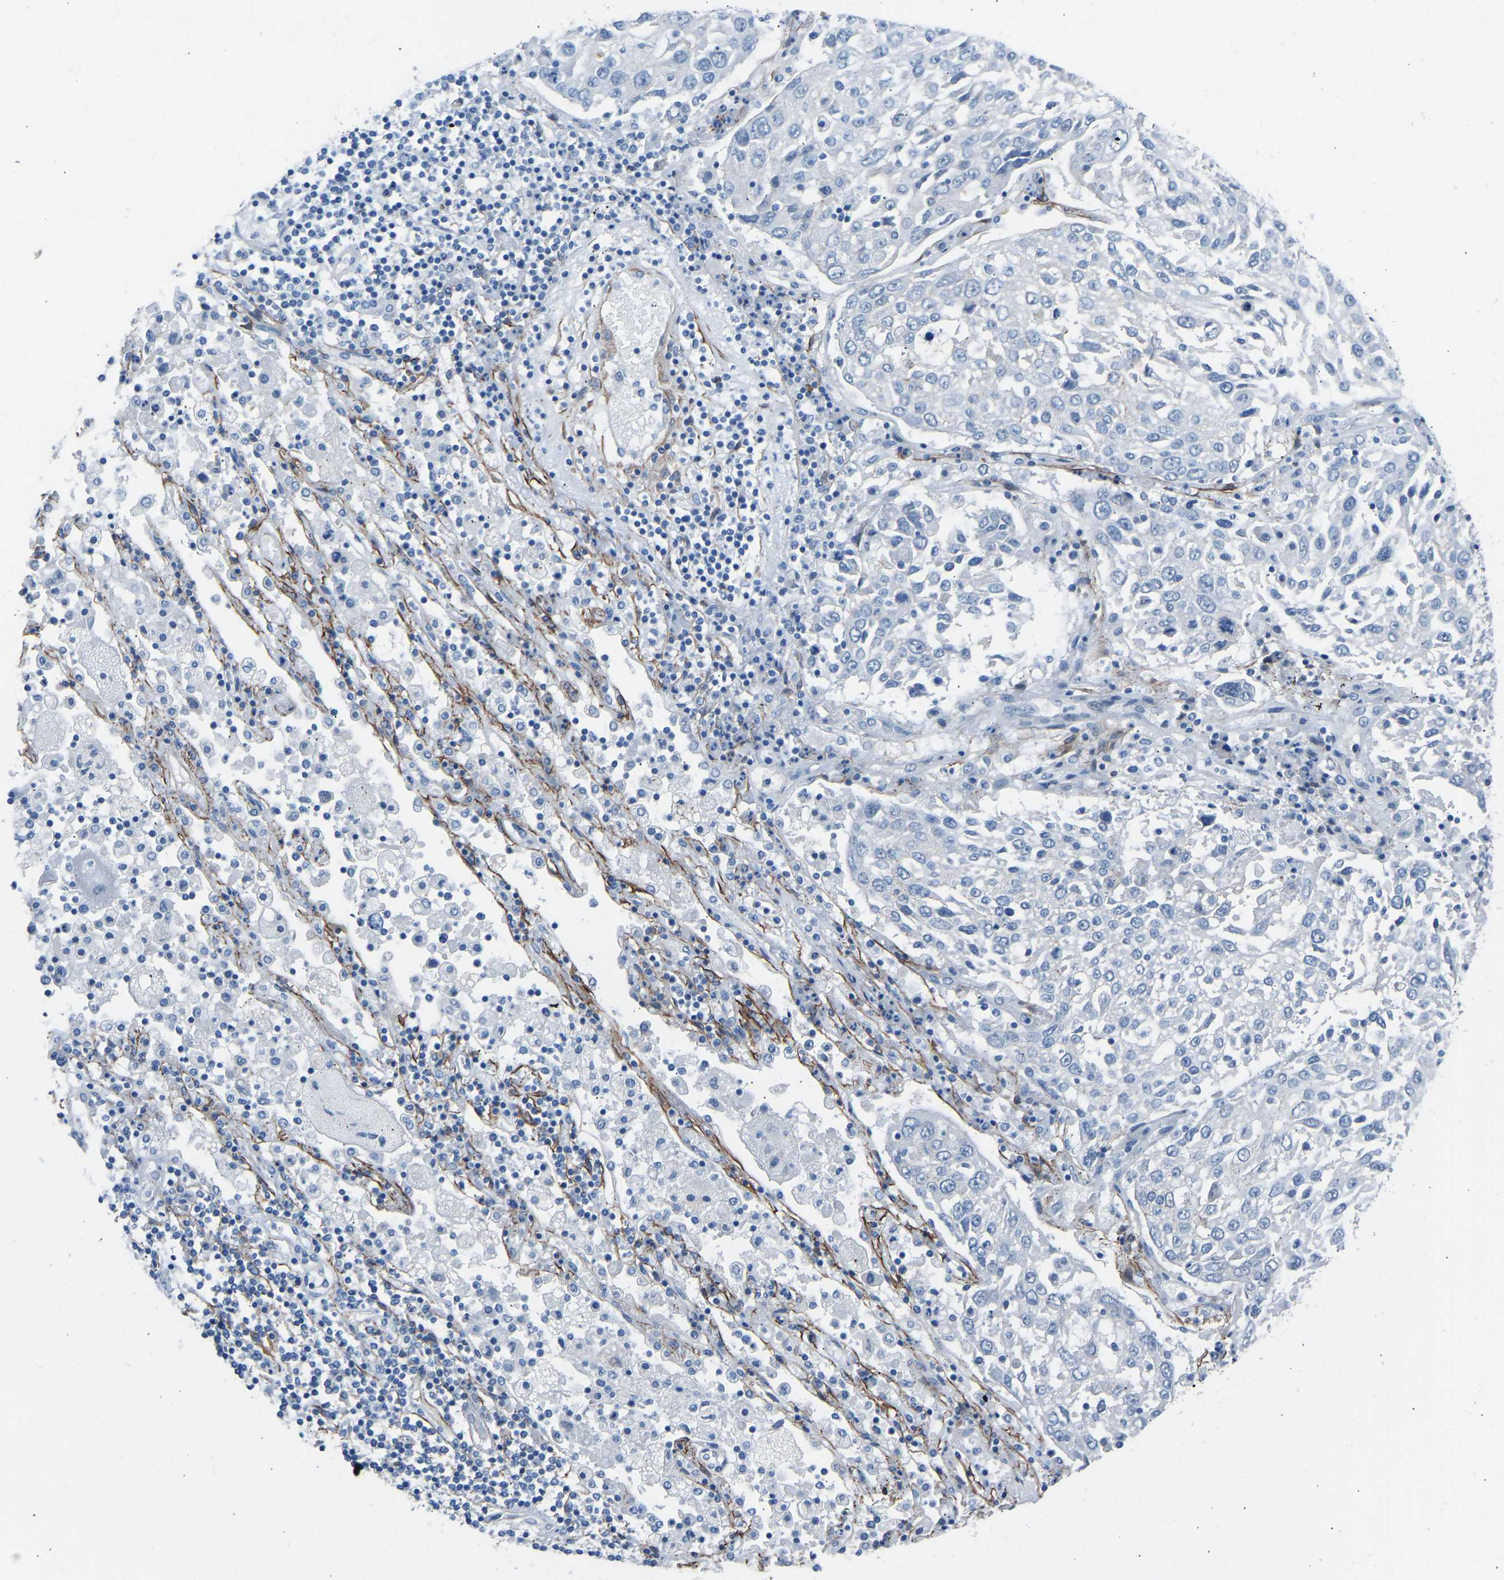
{"staining": {"intensity": "negative", "quantity": "none", "location": "none"}, "tissue": "lung cancer", "cell_type": "Tumor cells", "image_type": "cancer", "snomed": [{"axis": "morphology", "description": "Squamous cell carcinoma, NOS"}, {"axis": "topography", "description": "Lung"}], "caption": "Tumor cells are negative for protein expression in human lung cancer. (DAB immunohistochemistry (IHC), high magnification).", "gene": "MYH10", "patient": {"sex": "male", "age": 65}}